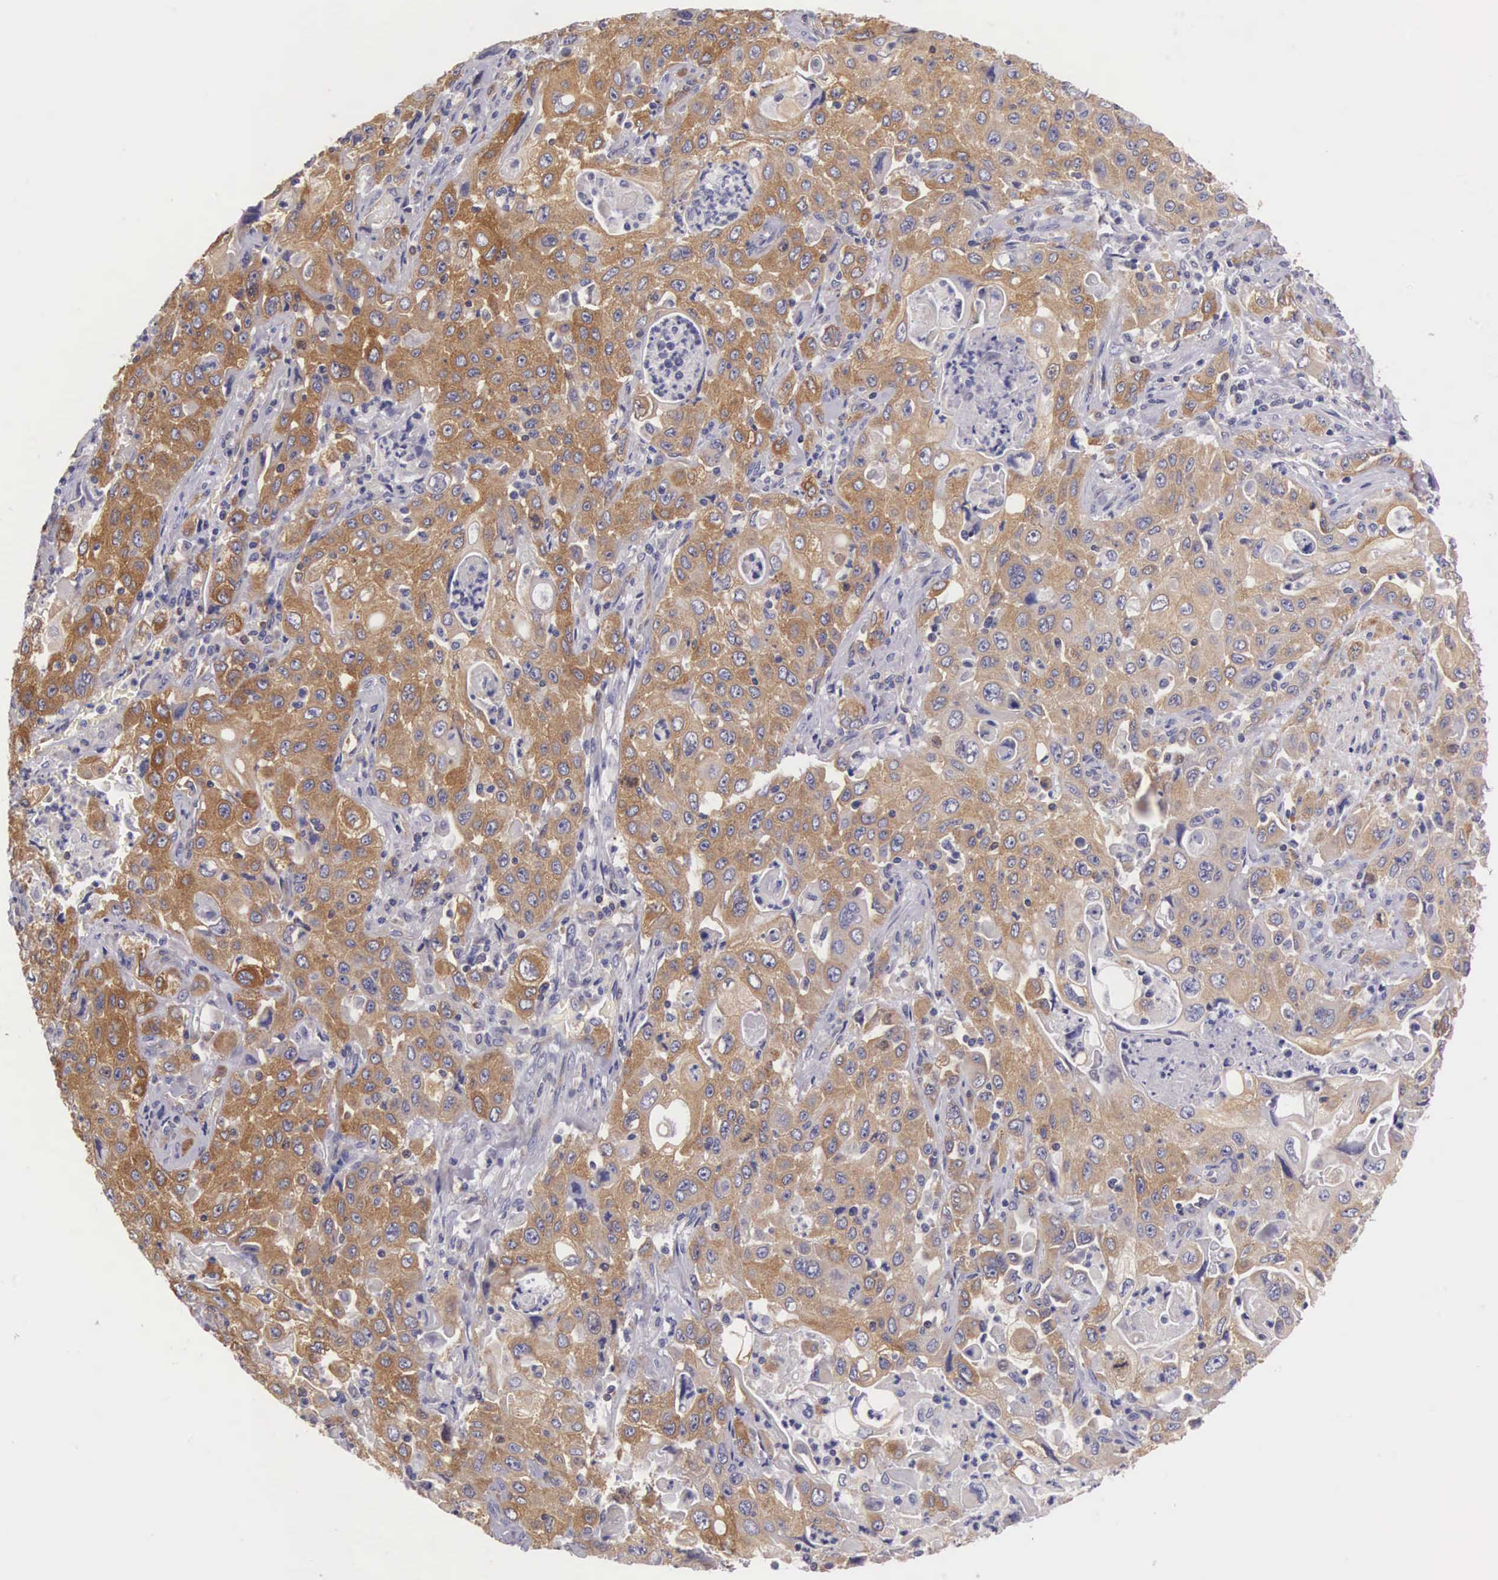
{"staining": {"intensity": "moderate", "quantity": ">75%", "location": "cytoplasmic/membranous"}, "tissue": "pancreatic cancer", "cell_type": "Tumor cells", "image_type": "cancer", "snomed": [{"axis": "morphology", "description": "Adenocarcinoma, NOS"}, {"axis": "topography", "description": "Pancreas"}], "caption": "This is an image of immunohistochemistry (IHC) staining of adenocarcinoma (pancreatic), which shows moderate positivity in the cytoplasmic/membranous of tumor cells.", "gene": "OSBPL3", "patient": {"sex": "male", "age": 70}}